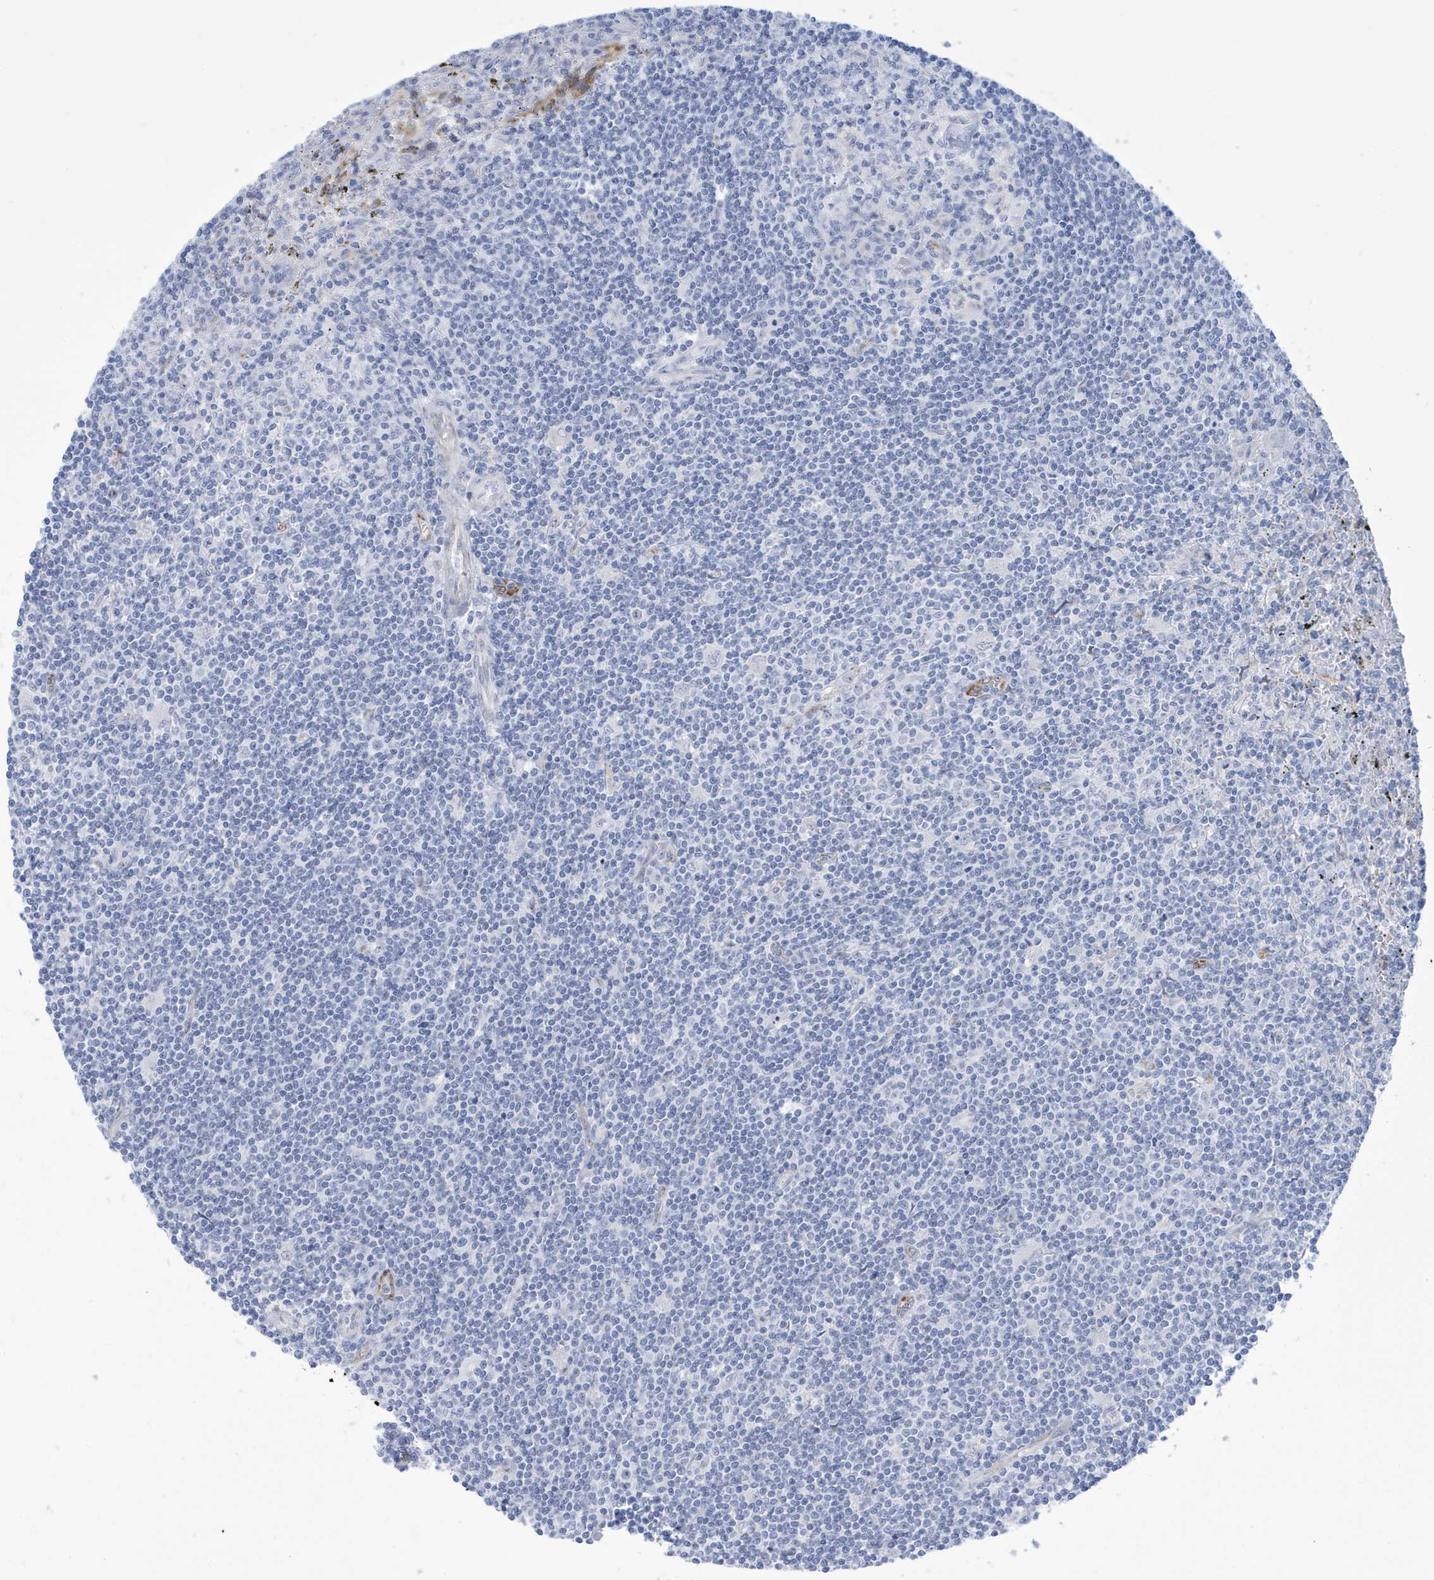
{"staining": {"intensity": "negative", "quantity": "none", "location": "none"}, "tissue": "lymphoma", "cell_type": "Tumor cells", "image_type": "cancer", "snomed": [{"axis": "morphology", "description": "Malignant lymphoma, non-Hodgkin's type, Low grade"}, {"axis": "topography", "description": "Spleen"}], "caption": "Immunohistochemistry histopathology image of lymphoma stained for a protein (brown), which exhibits no positivity in tumor cells. (DAB (3,3'-diaminobenzidine) immunohistochemistry (IHC), high magnification).", "gene": "SEMA3F", "patient": {"sex": "male", "age": 76}}